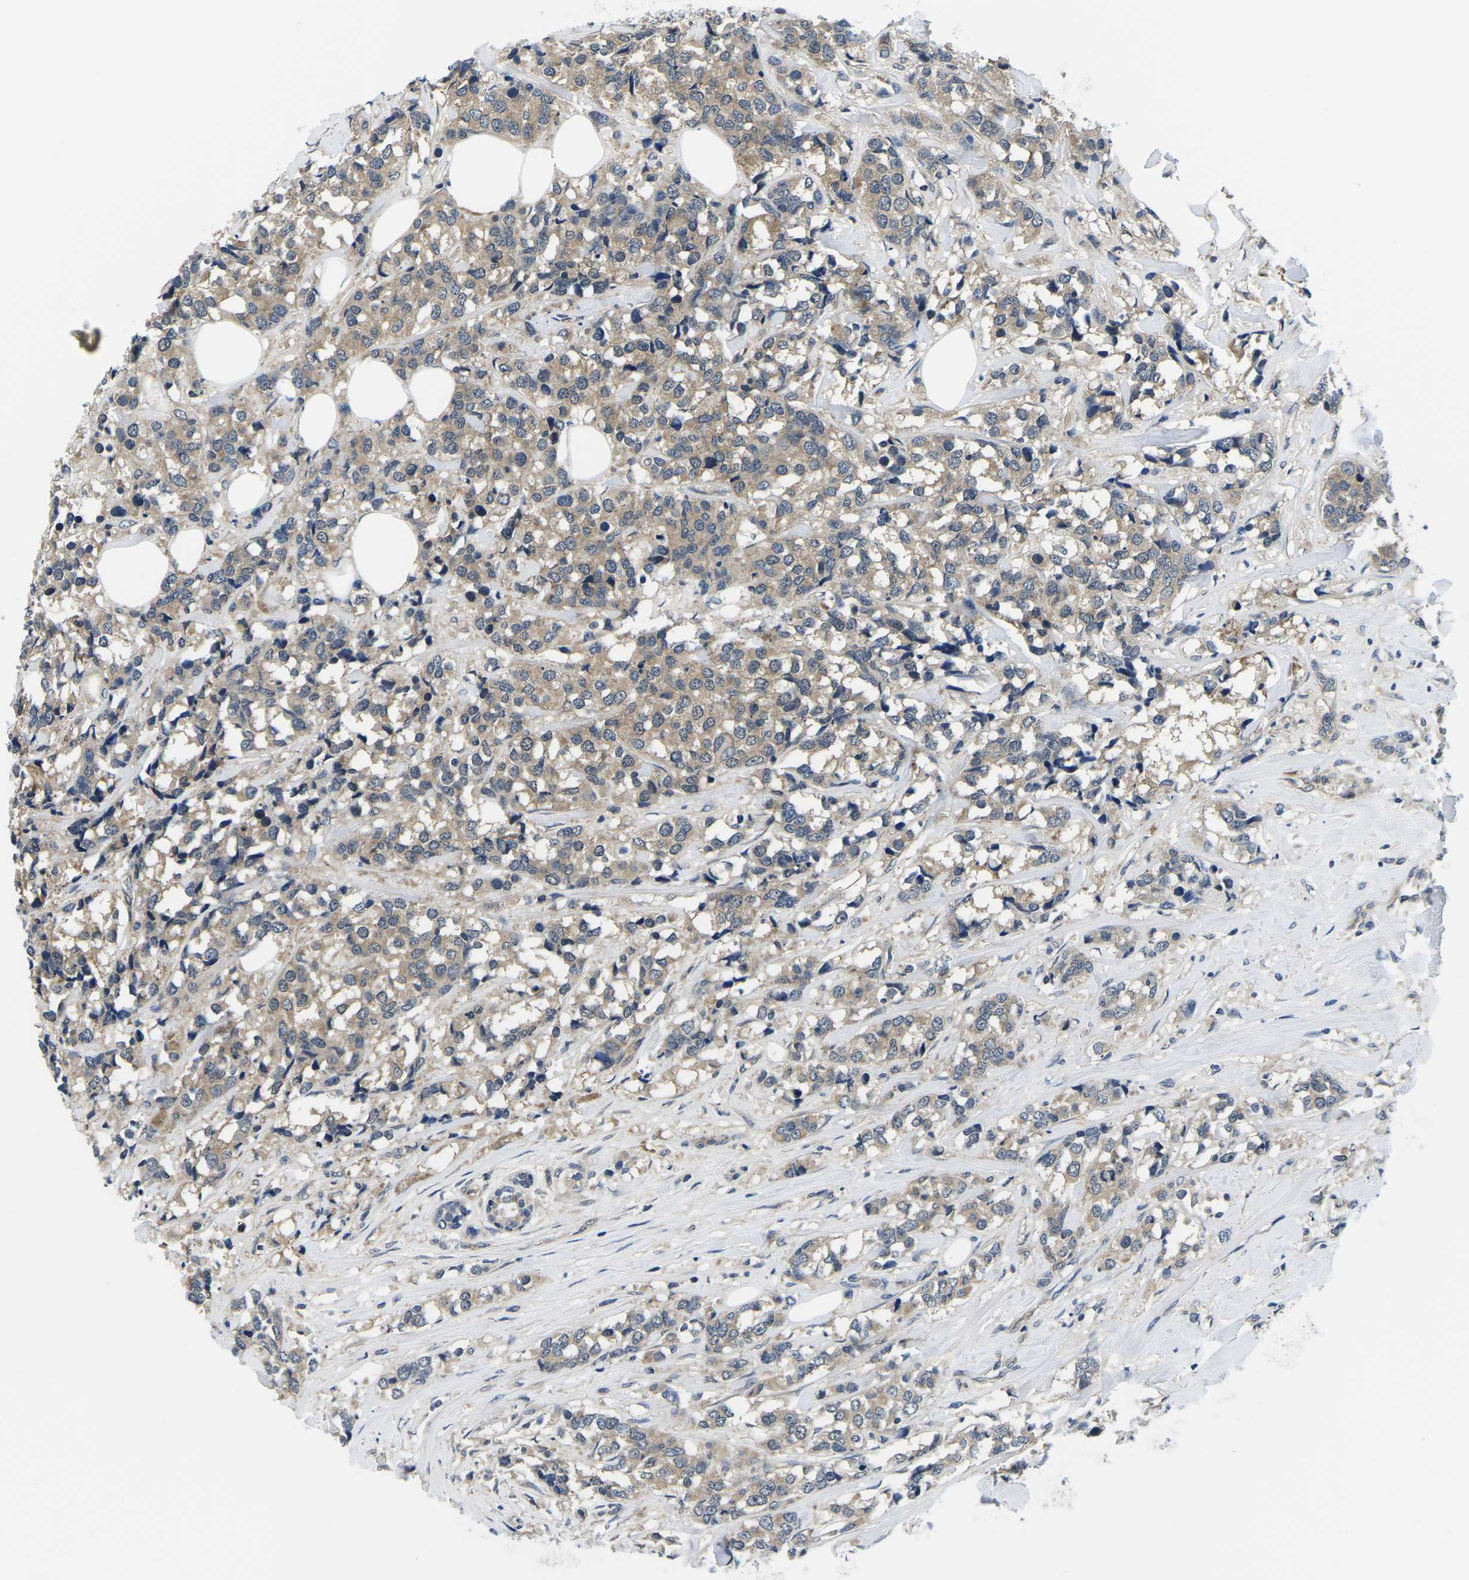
{"staining": {"intensity": "weak", "quantity": ">75%", "location": "cytoplasmic/membranous"}, "tissue": "breast cancer", "cell_type": "Tumor cells", "image_type": "cancer", "snomed": [{"axis": "morphology", "description": "Lobular carcinoma"}, {"axis": "topography", "description": "Breast"}], "caption": "Brown immunohistochemical staining in human breast cancer (lobular carcinoma) displays weak cytoplasmic/membranous staining in about >75% of tumor cells. (DAB = brown stain, brightfield microscopy at high magnification).", "gene": "GSK3B", "patient": {"sex": "female", "age": 59}}